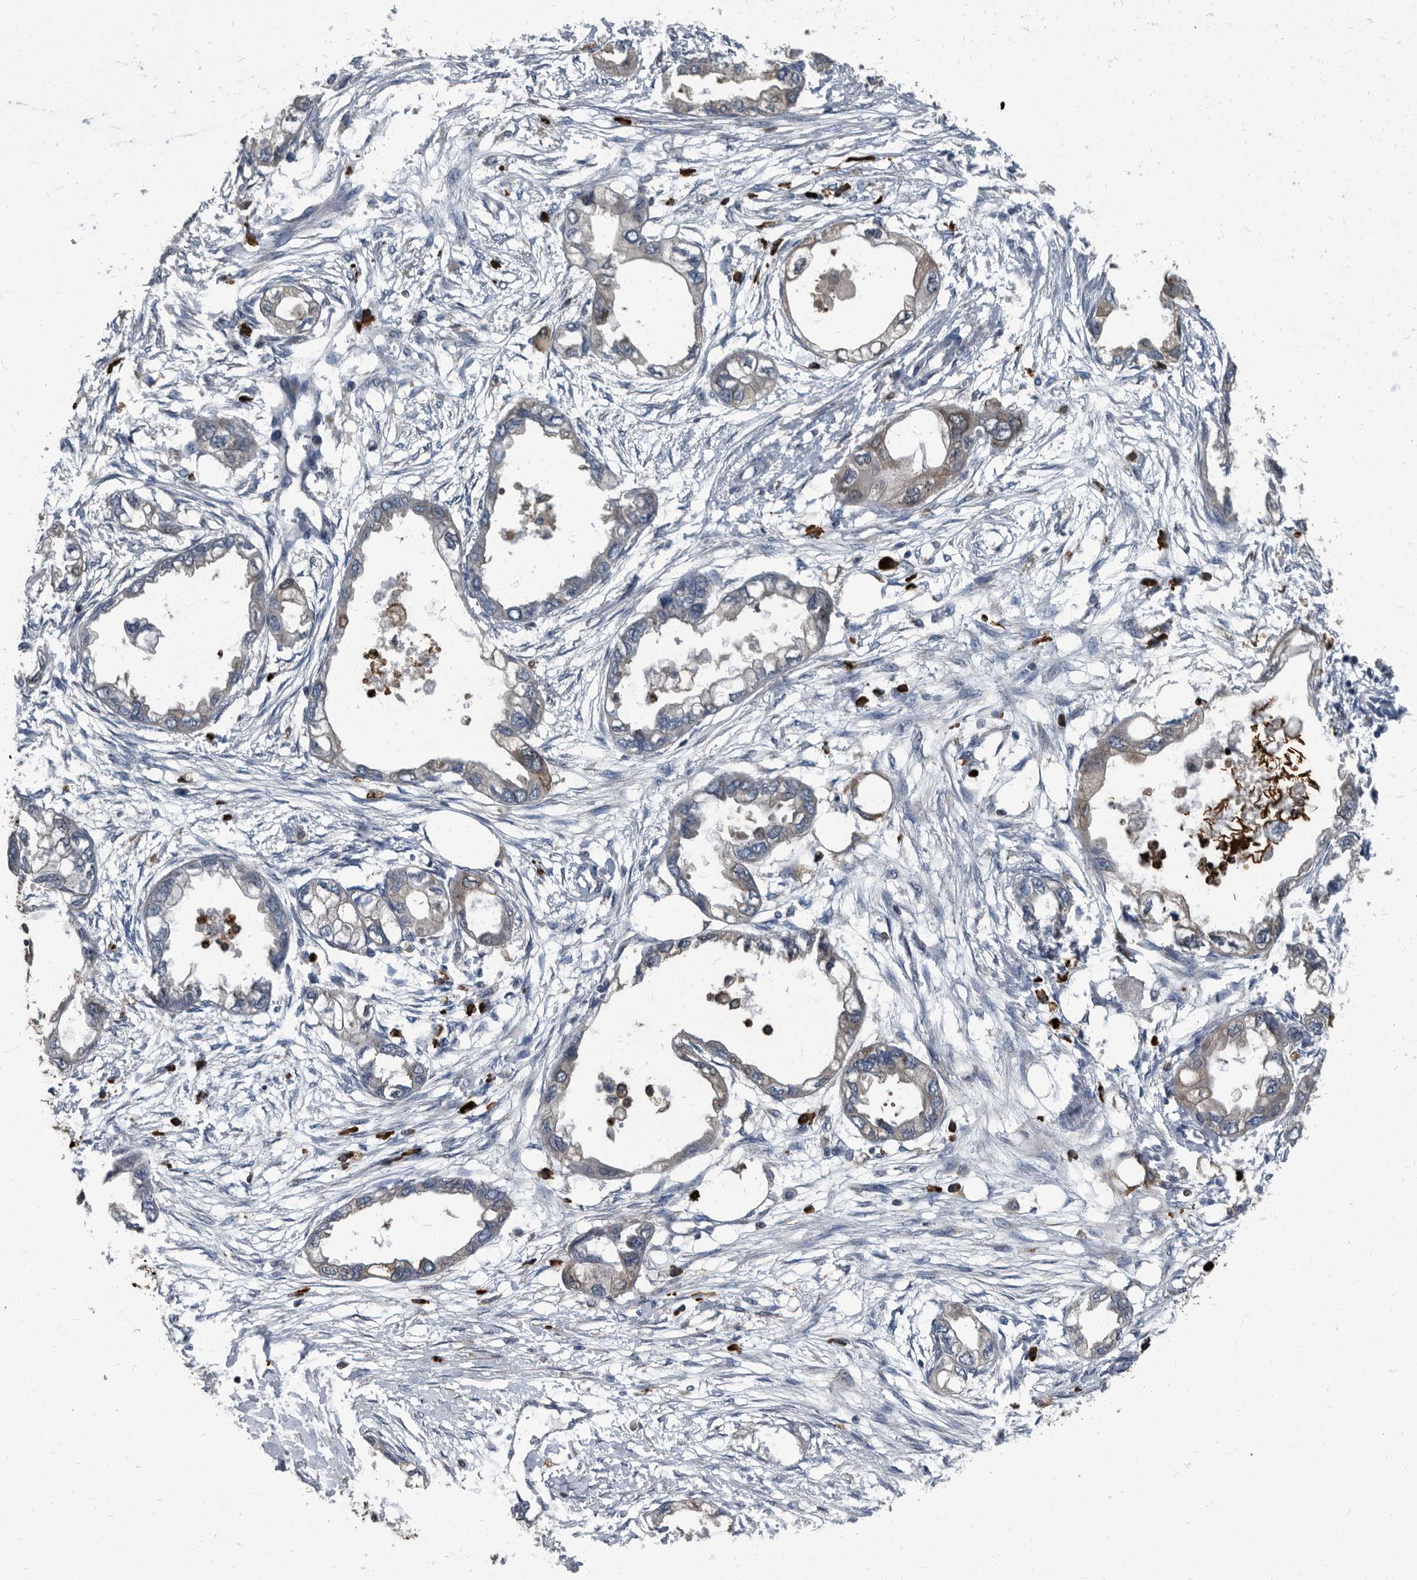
{"staining": {"intensity": "weak", "quantity": "<25%", "location": "cytoplasmic/membranous"}, "tissue": "endometrial cancer", "cell_type": "Tumor cells", "image_type": "cancer", "snomed": [{"axis": "morphology", "description": "Adenocarcinoma, NOS"}, {"axis": "morphology", "description": "Adenocarcinoma, metastatic, NOS"}, {"axis": "topography", "description": "Adipose tissue"}, {"axis": "topography", "description": "Endometrium"}], "caption": "Tumor cells show no significant protein positivity in adenocarcinoma (endometrial).", "gene": "CDV3", "patient": {"sex": "female", "age": 67}}